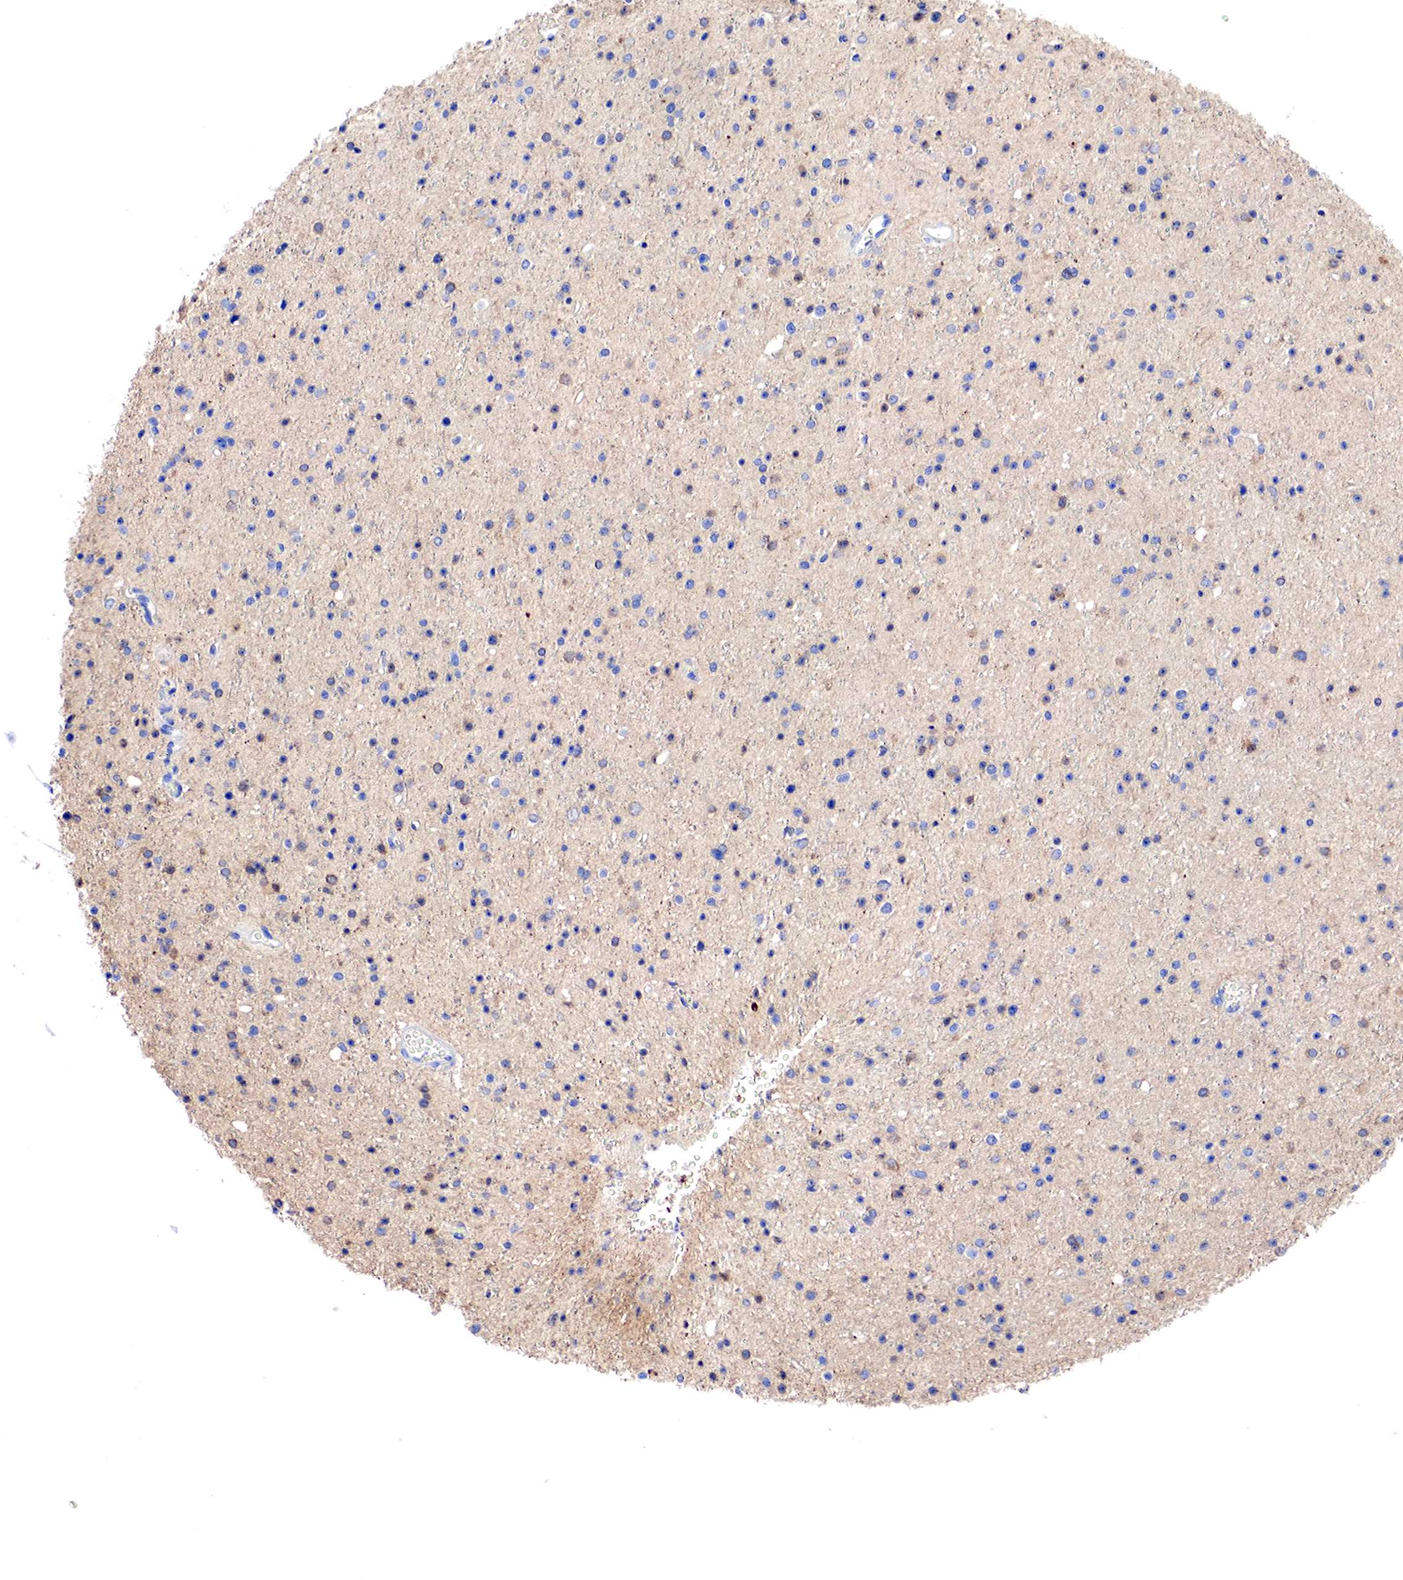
{"staining": {"intensity": "weak", "quantity": "<25%", "location": "cytoplasmic/membranous"}, "tissue": "glioma", "cell_type": "Tumor cells", "image_type": "cancer", "snomed": [{"axis": "morphology", "description": "Glioma, malignant, Low grade"}, {"axis": "topography", "description": "Brain"}], "caption": "Immunohistochemistry of human malignant low-grade glioma shows no expression in tumor cells.", "gene": "RDX", "patient": {"sex": "female", "age": 46}}